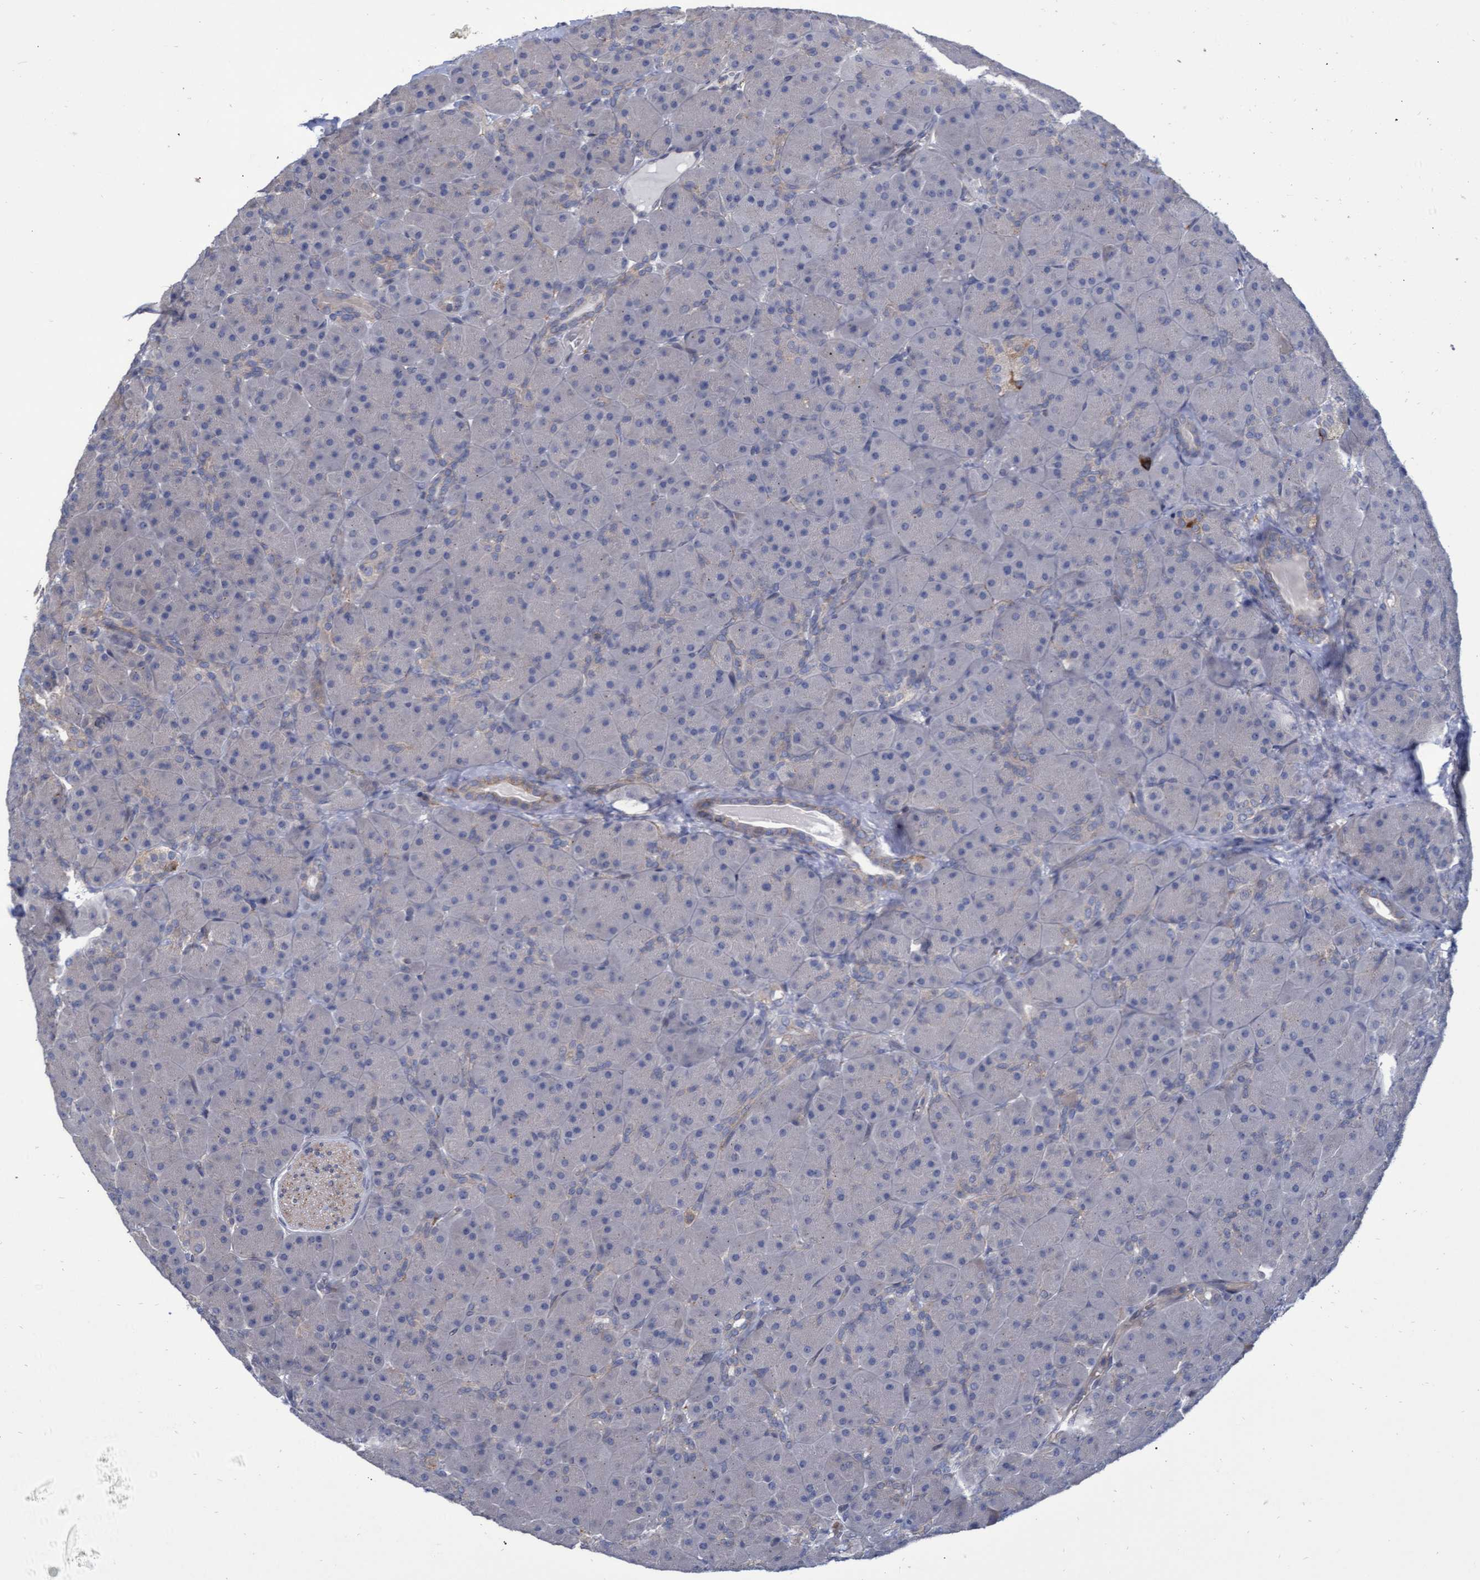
{"staining": {"intensity": "negative", "quantity": "none", "location": "none"}, "tissue": "pancreas", "cell_type": "Exocrine glandular cells", "image_type": "normal", "snomed": [{"axis": "morphology", "description": "Normal tissue, NOS"}, {"axis": "topography", "description": "Pancreas"}], "caption": "Exocrine glandular cells show no significant expression in normal pancreas.", "gene": "ABCF2", "patient": {"sex": "male", "age": 66}}